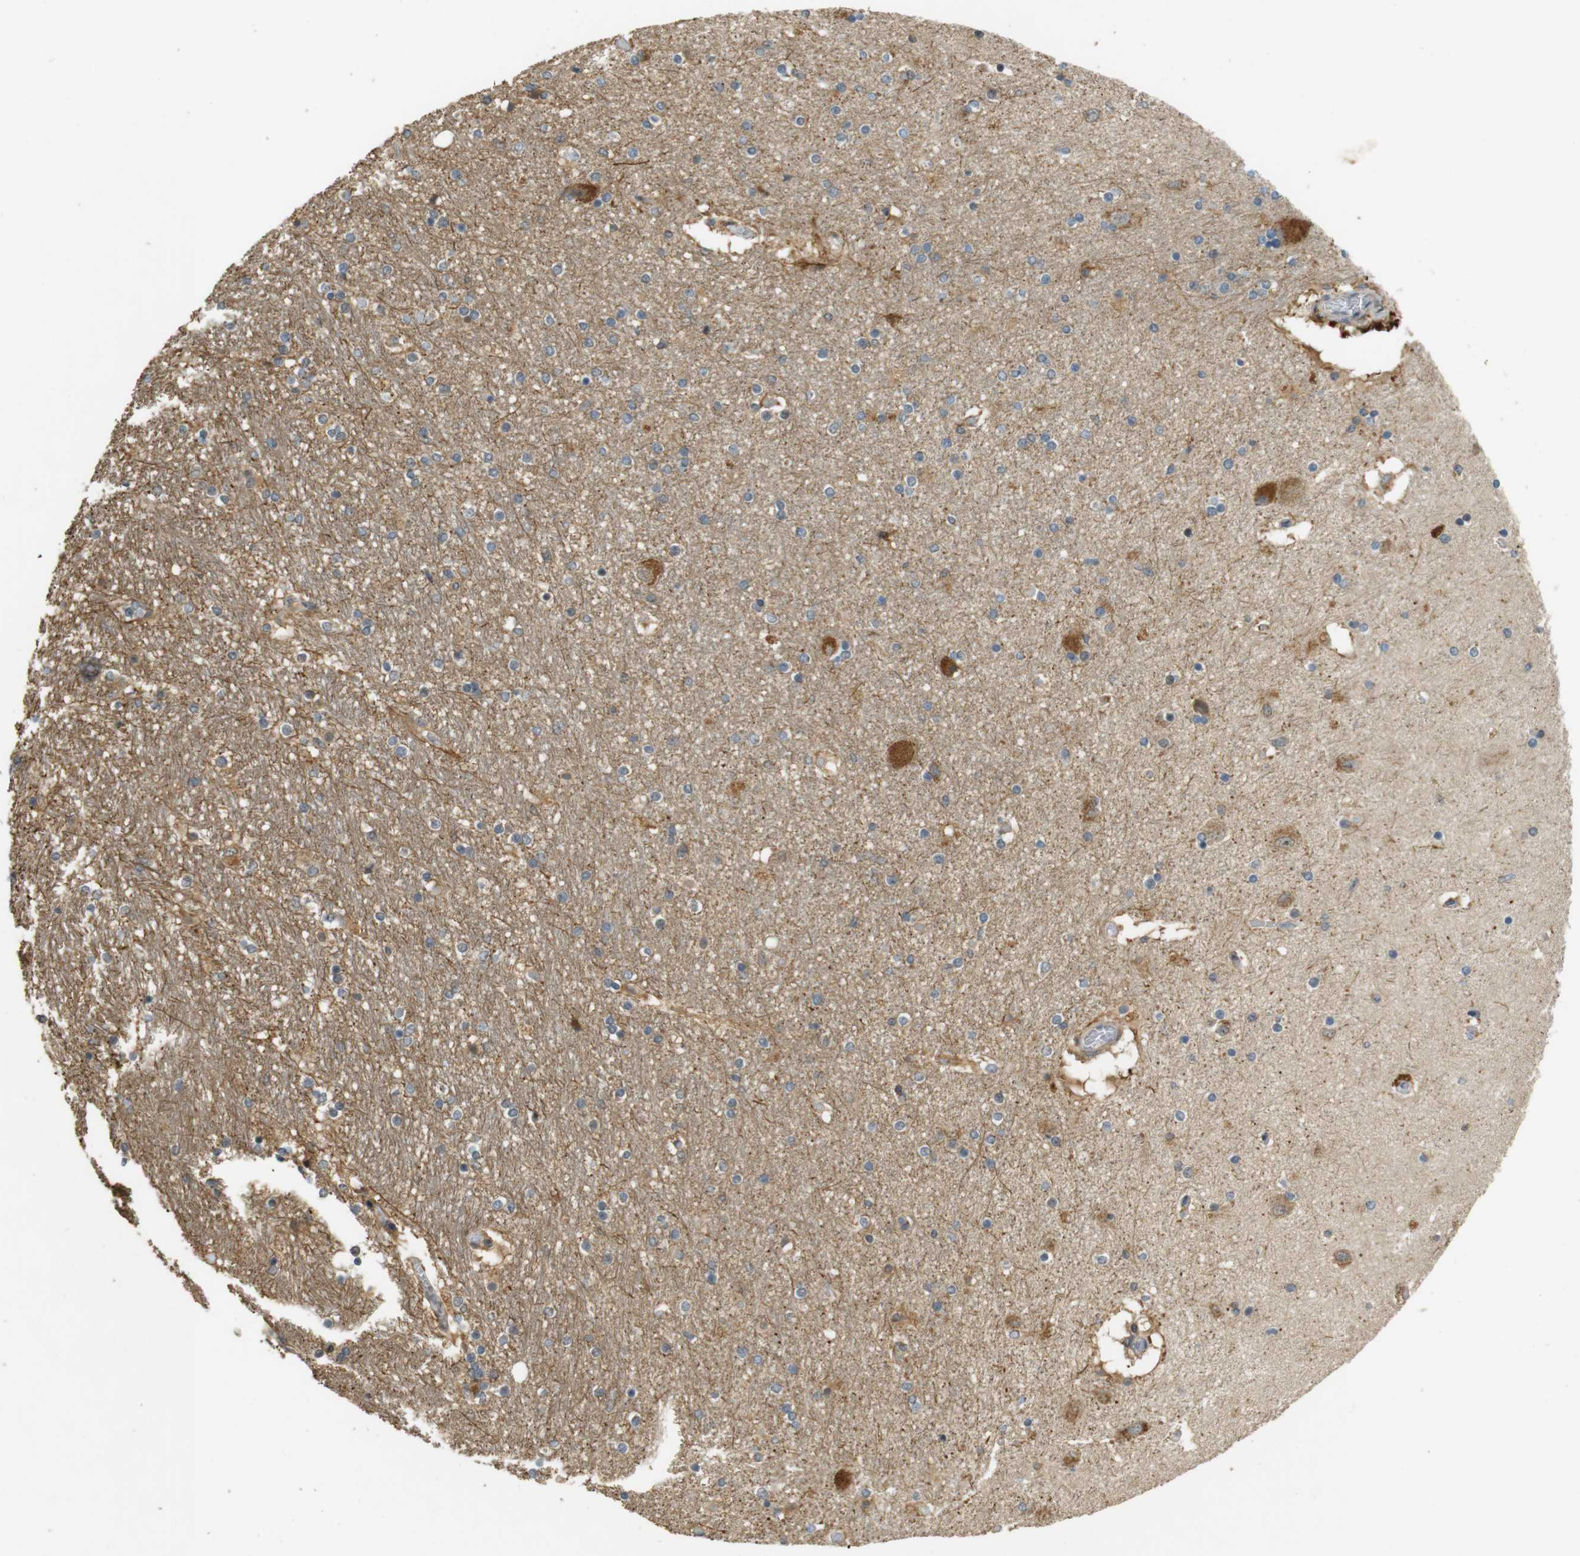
{"staining": {"intensity": "moderate", "quantity": "<25%", "location": "cytoplasmic/membranous"}, "tissue": "hippocampus", "cell_type": "Glial cells", "image_type": "normal", "snomed": [{"axis": "morphology", "description": "Normal tissue, NOS"}, {"axis": "topography", "description": "Hippocampus"}], "caption": "Immunohistochemical staining of benign human hippocampus displays <25% levels of moderate cytoplasmic/membranous protein expression in about <25% of glial cells. The staining is performed using DAB brown chromogen to label protein expression. The nuclei are counter-stained blue using hematoxylin.", "gene": "TMX3", "patient": {"sex": "female", "age": 54}}